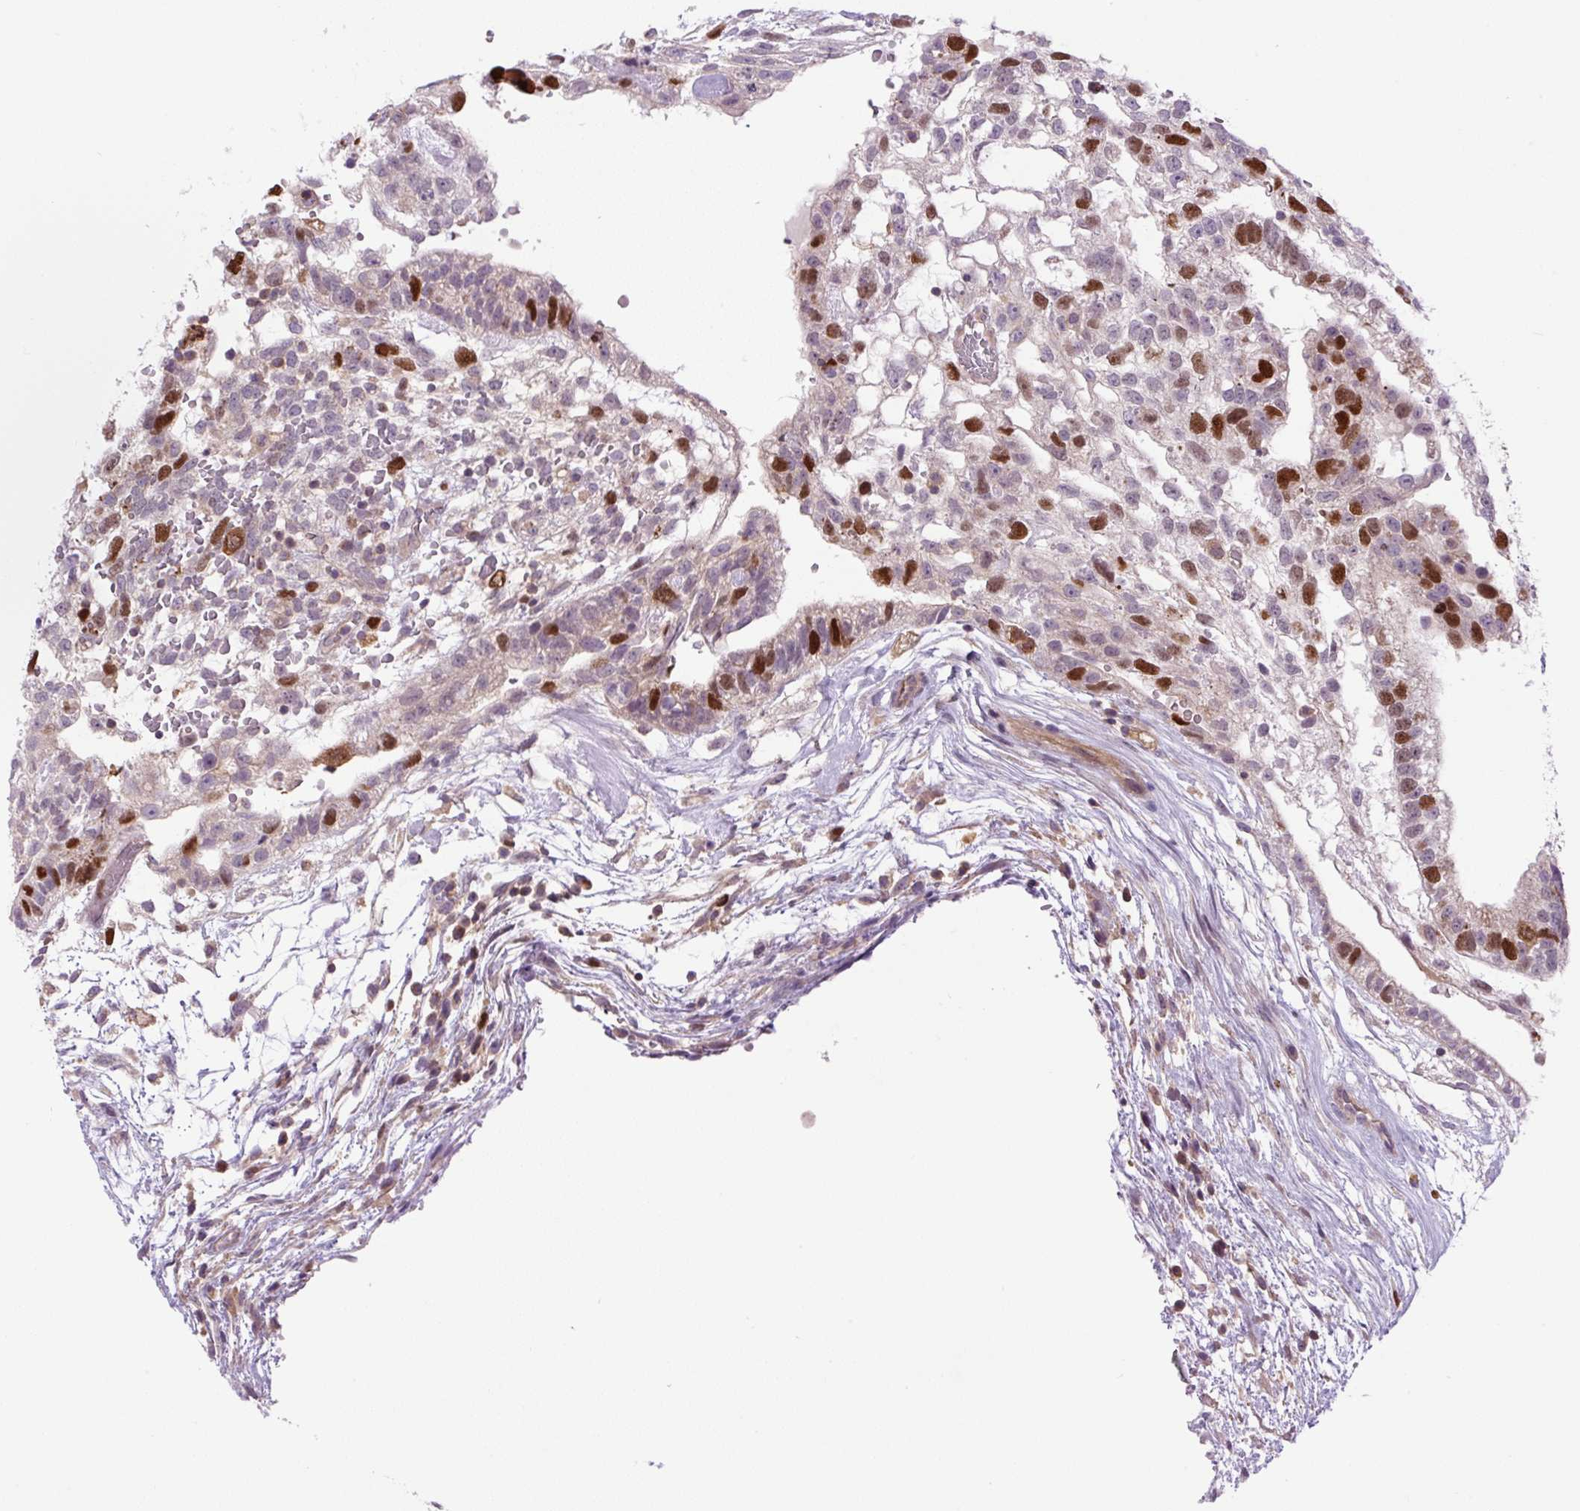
{"staining": {"intensity": "strong", "quantity": "<25%", "location": "nuclear"}, "tissue": "testis cancer", "cell_type": "Tumor cells", "image_type": "cancer", "snomed": [{"axis": "morphology", "description": "Carcinoma, Embryonal, NOS"}, {"axis": "topography", "description": "Testis"}], "caption": "Protein staining demonstrates strong nuclear expression in approximately <25% of tumor cells in embryonal carcinoma (testis).", "gene": "KIFC1", "patient": {"sex": "male", "age": 32}}